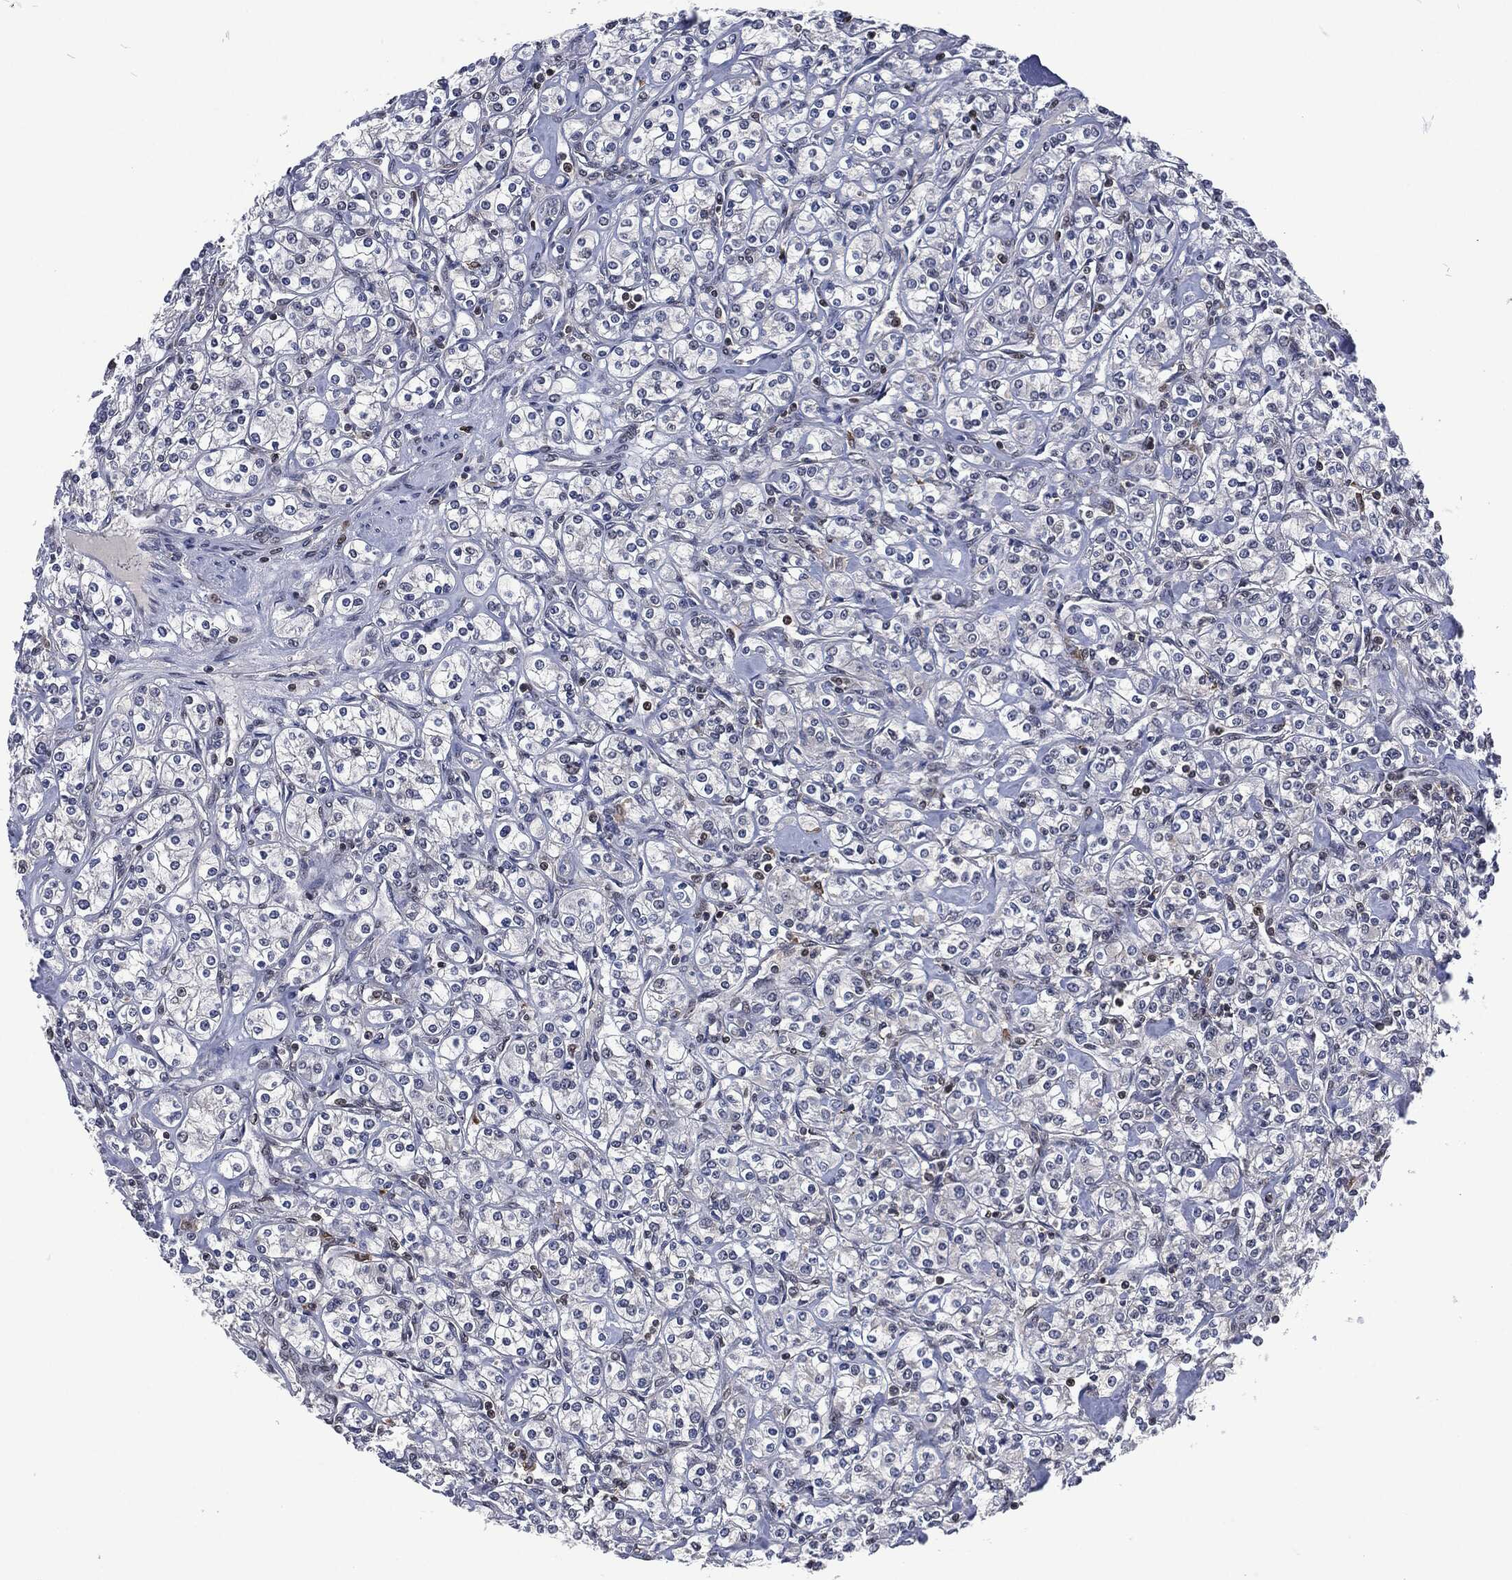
{"staining": {"intensity": "strong", "quantity": "25%-75%", "location": "nuclear"}, "tissue": "renal cancer", "cell_type": "Tumor cells", "image_type": "cancer", "snomed": [{"axis": "morphology", "description": "Adenocarcinoma, NOS"}, {"axis": "topography", "description": "Kidney"}], "caption": "Renal adenocarcinoma stained with DAB immunohistochemistry demonstrates high levels of strong nuclear expression in approximately 25%-75% of tumor cells.", "gene": "DCPS", "patient": {"sex": "male", "age": 77}}